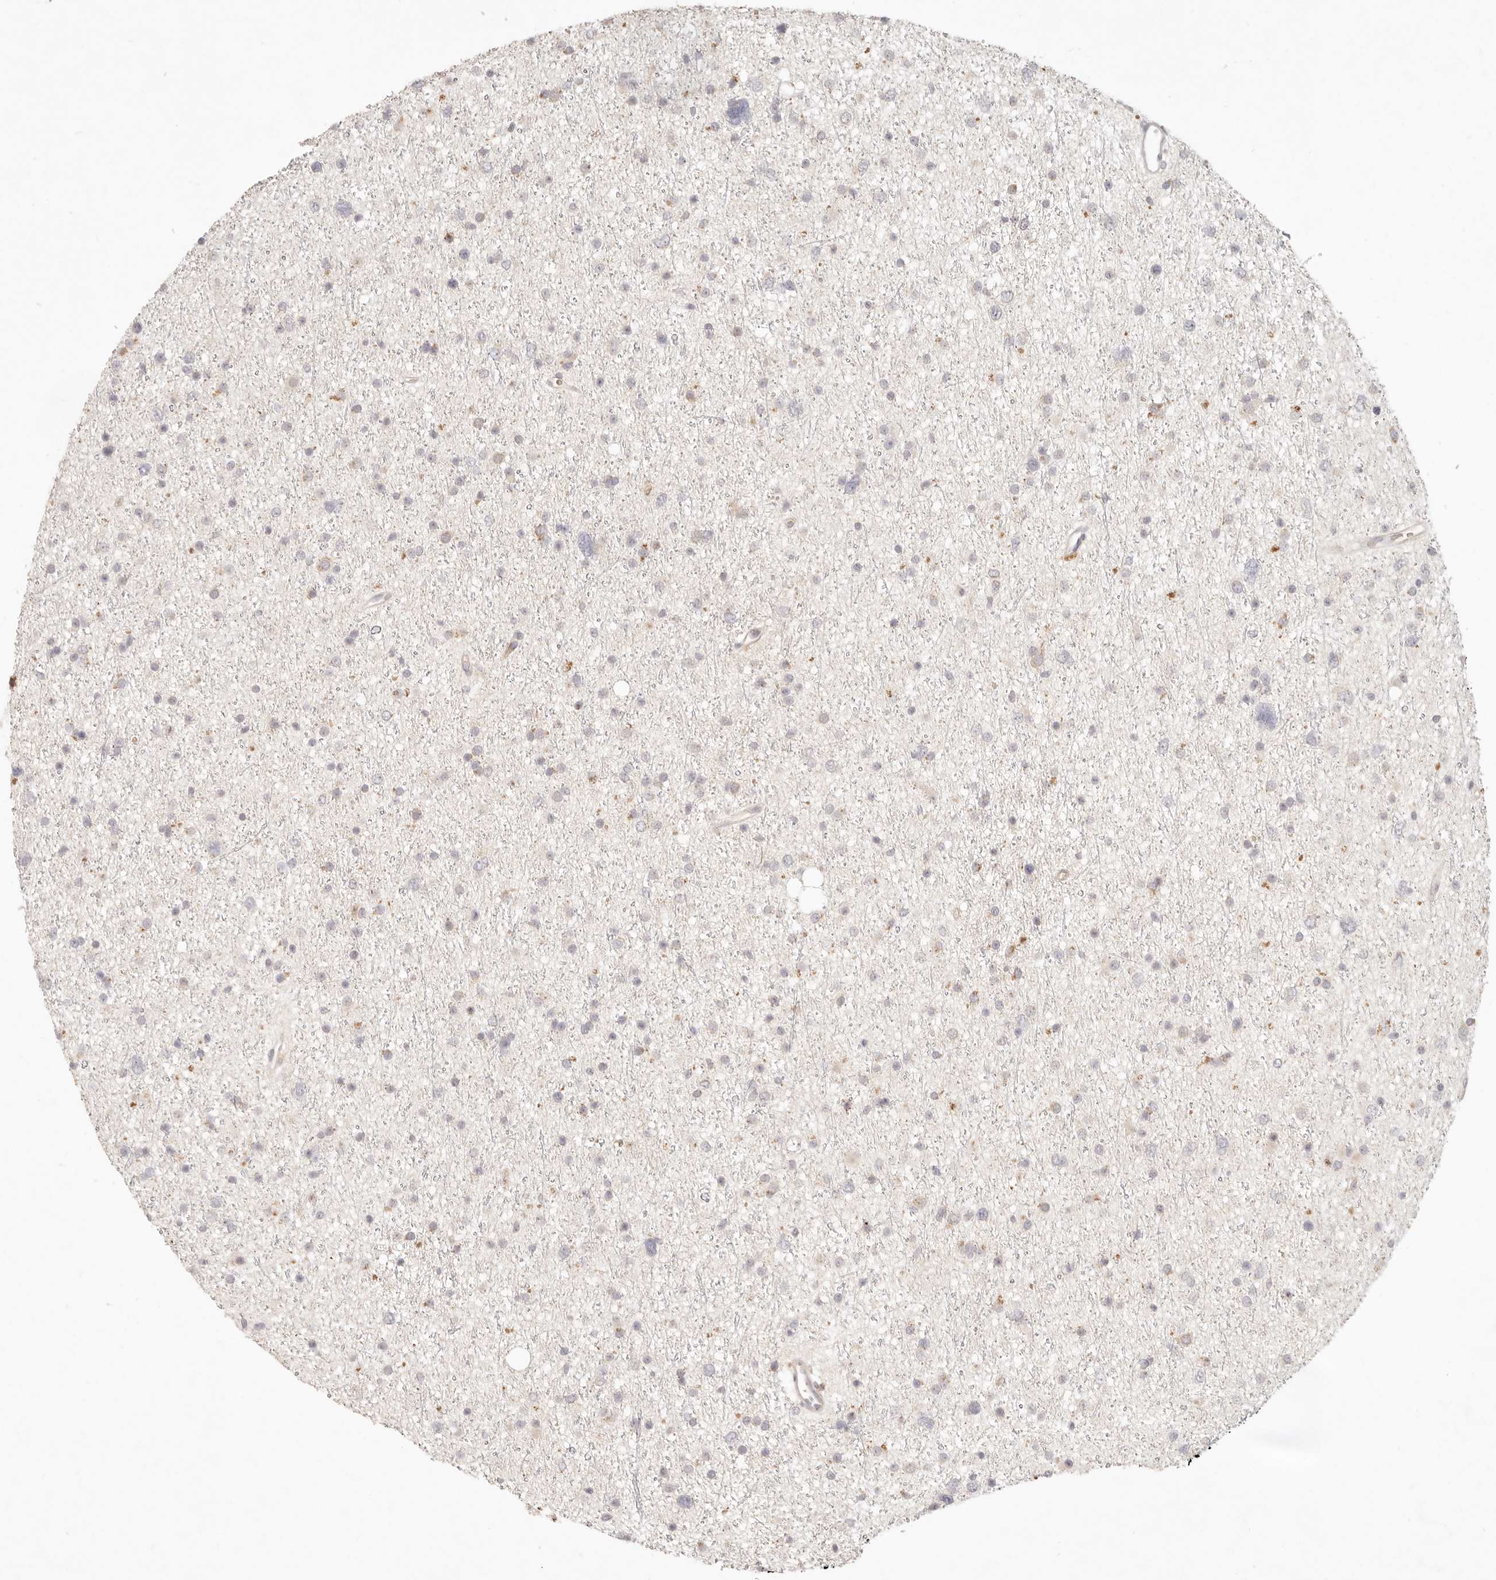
{"staining": {"intensity": "negative", "quantity": "none", "location": "none"}, "tissue": "glioma", "cell_type": "Tumor cells", "image_type": "cancer", "snomed": [{"axis": "morphology", "description": "Glioma, malignant, Low grade"}, {"axis": "topography", "description": "Cerebral cortex"}], "caption": "This micrograph is of malignant glioma (low-grade) stained with immunohistochemistry (IHC) to label a protein in brown with the nuclei are counter-stained blue. There is no staining in tumor cells.", "gene": "C1orf127", "patient": {"sex": "female", "age": 39}}